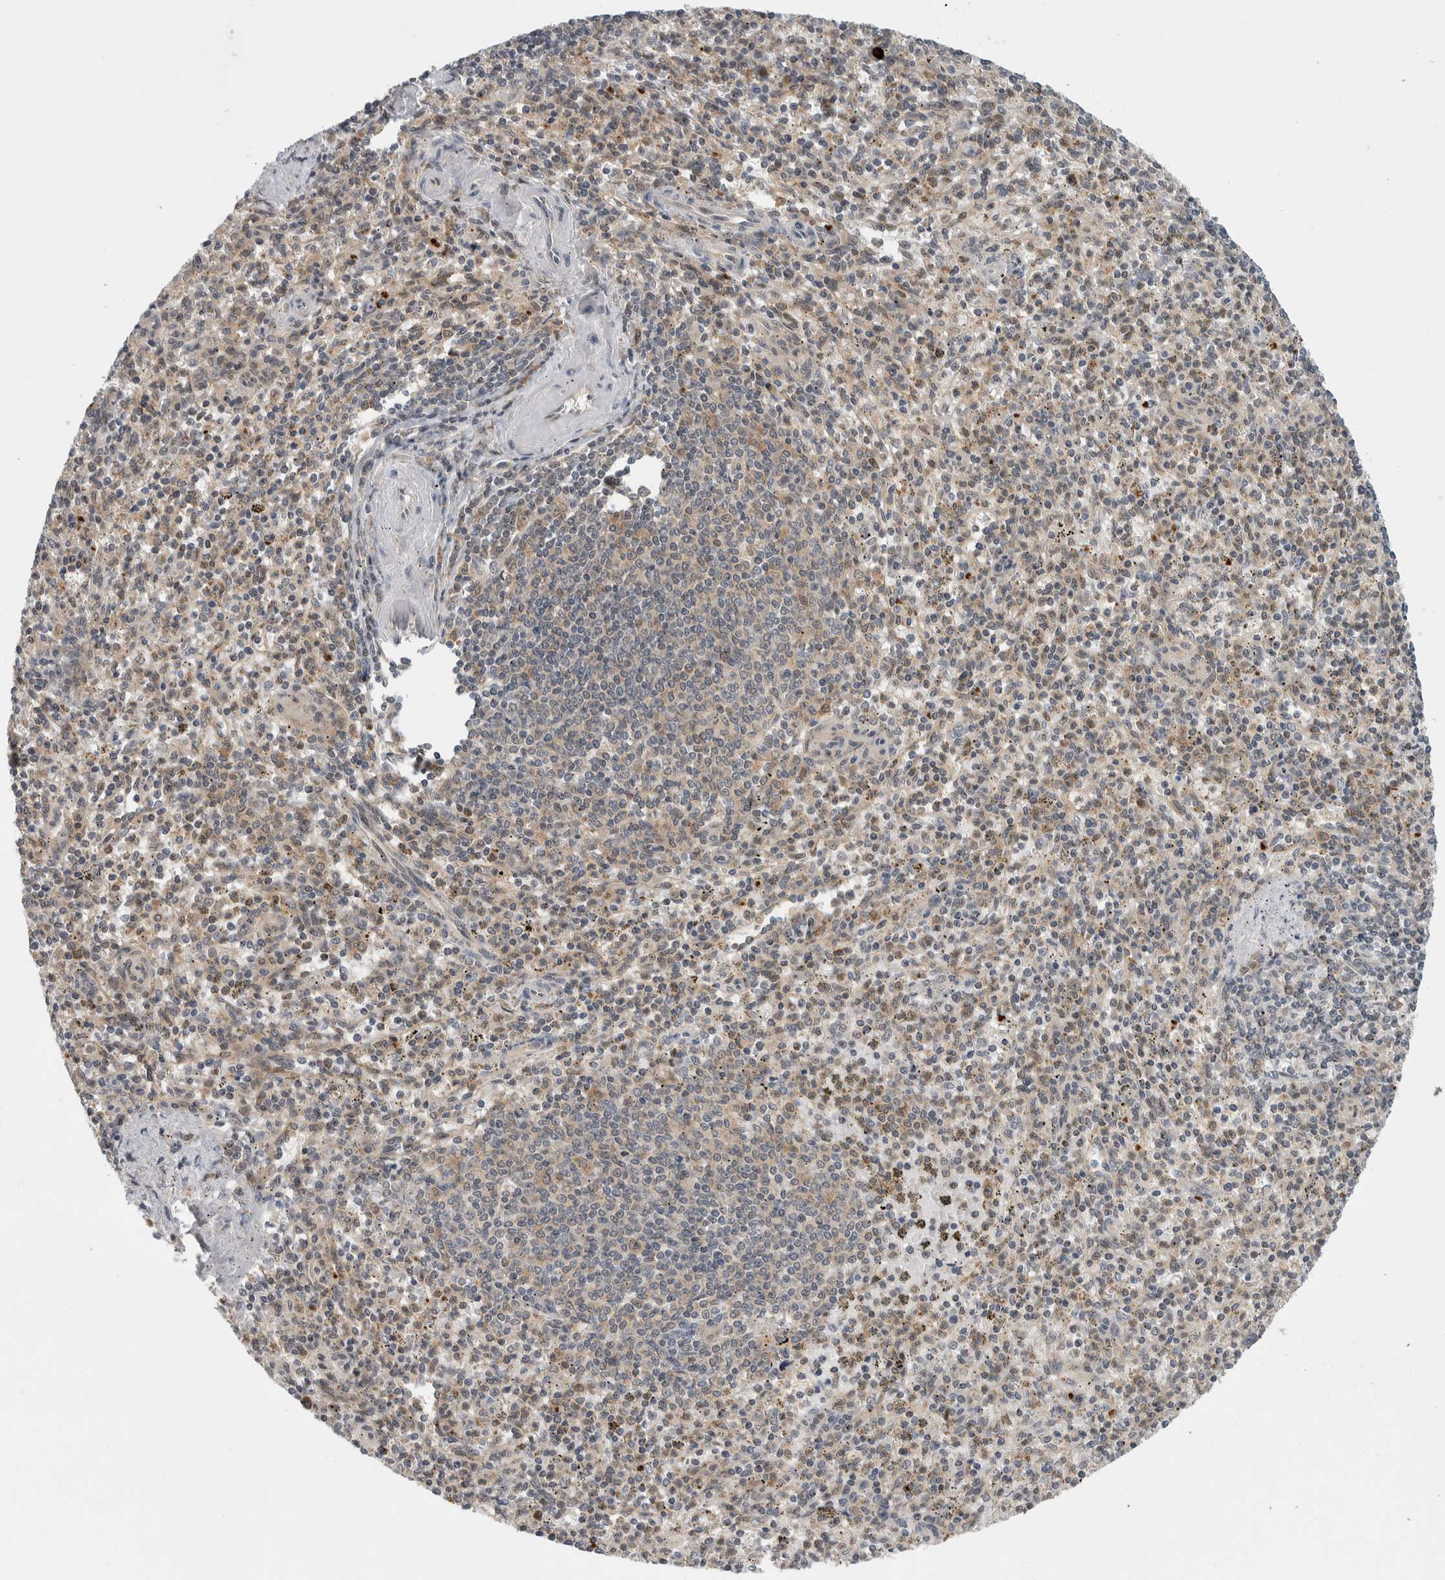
{"staining": {"intensity": "weak", "quantity": "25%-75%", "location": "cytoplasmic/membranous"}, "tissue": "spleen", "cell_type": "Cells in red pulp", "image_type": "normal", "snomed": [{"axis": "morphology", "description": "Normal tissue, NOS"}, {"axis": "topography", "description": "Spleen"}], "caption": "Weak cytoplasmic/membranous expression is appreciated in approximately 25%-75% of cells in red pulp in benign spleen.", "gene": "CCDC43", "patient": {"sex": "male", "age": 72}}